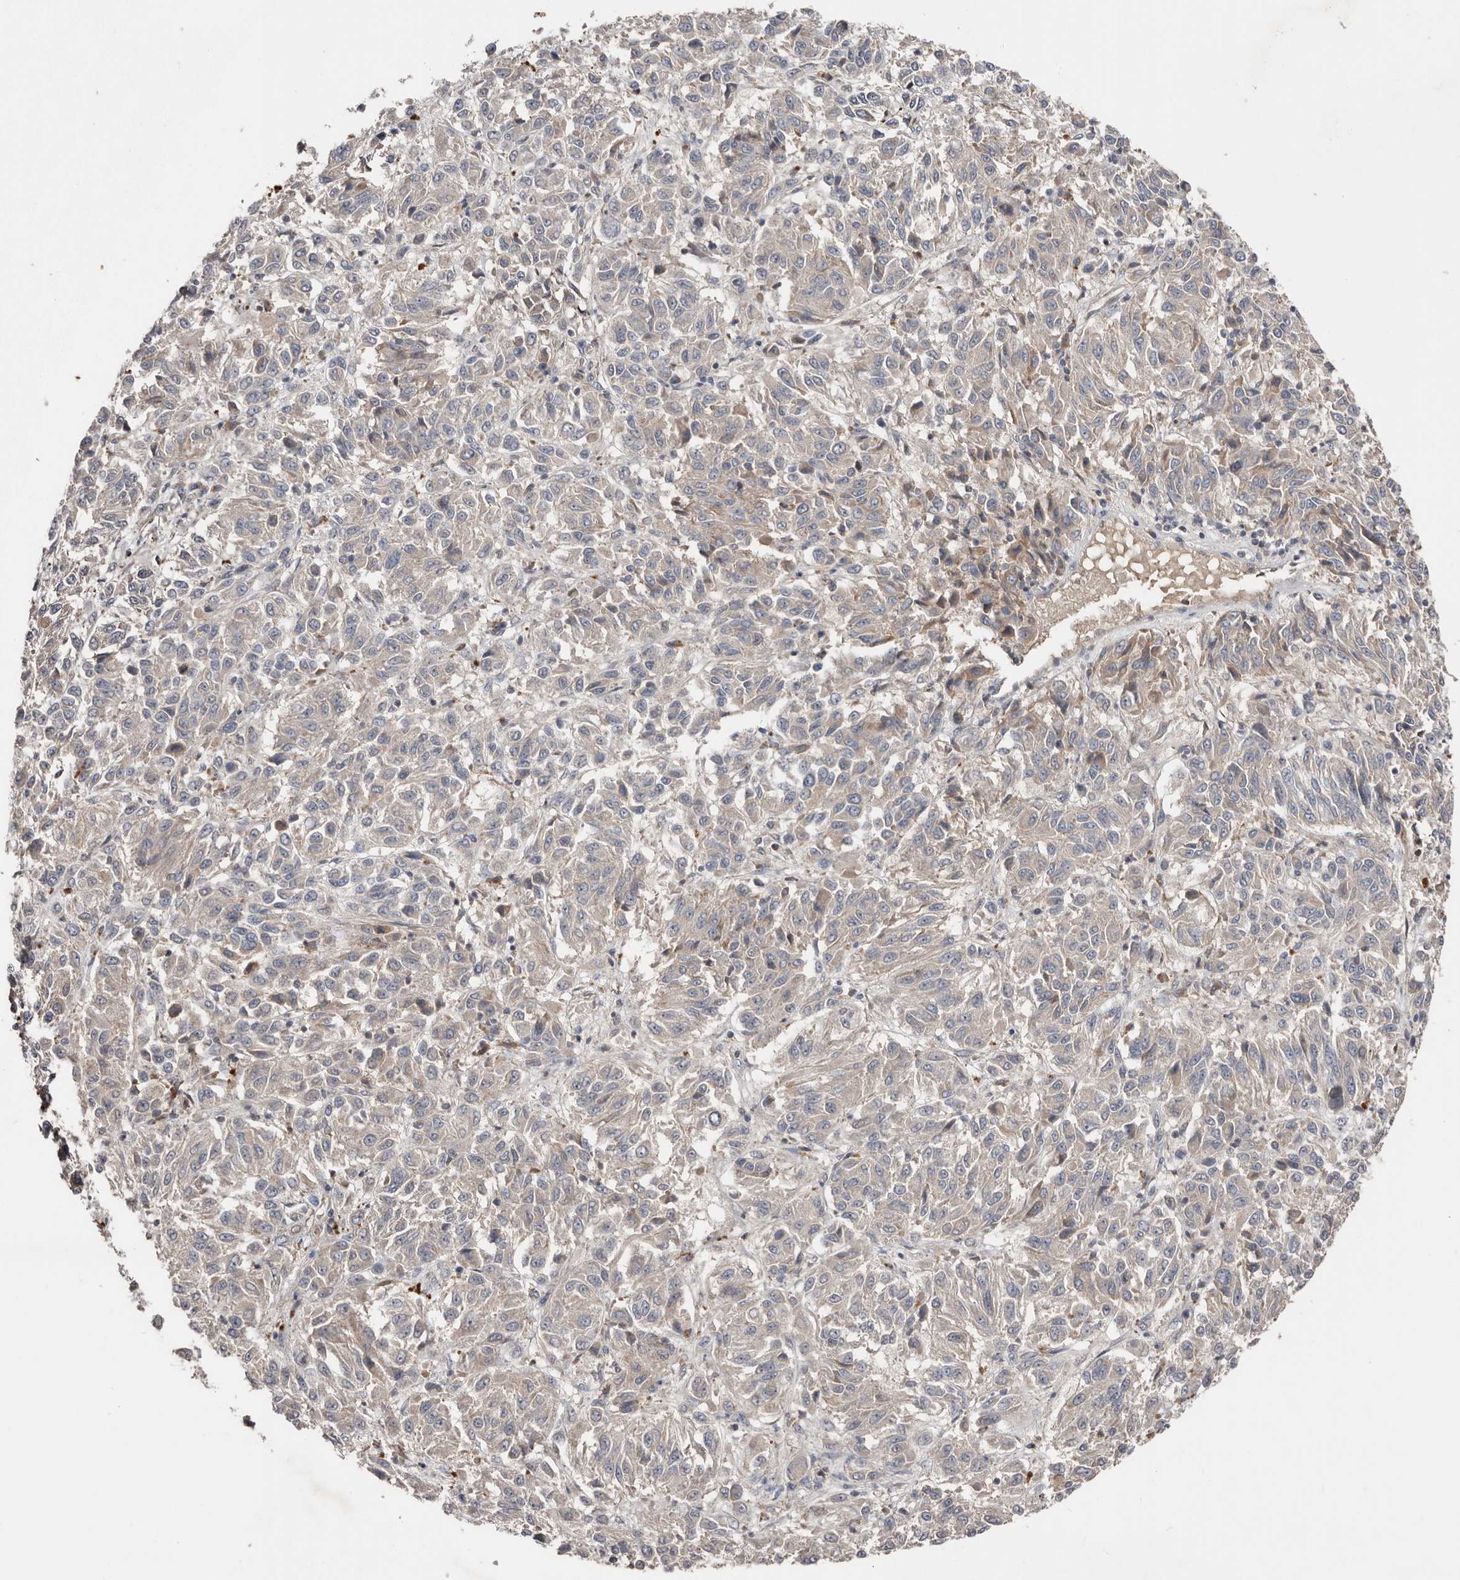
{"staining": {"intensity": "negative", "quantity": "none", "location": "none"}, "tissue": "melanoma", "cell_type": "Tumor cells", "image_type": "cancer", "snomed": [{"axis": "morphology", "description": "Malignant melanoma, Metastatic site"}, {"axis": "topography", "description": "Lung"}], "caption": "This micrograph is of melanoma stained with immunohistochemistry to label a protein in brown with the nuclei are counter-stained blue. There is no expression in tumor cells. (DAB (3,3'-diaminobenzidine) immunohistochemistry (IHC), high magnification).", "gene": "SLC39A2", "patient": {"sex": "male", "age": 64}}